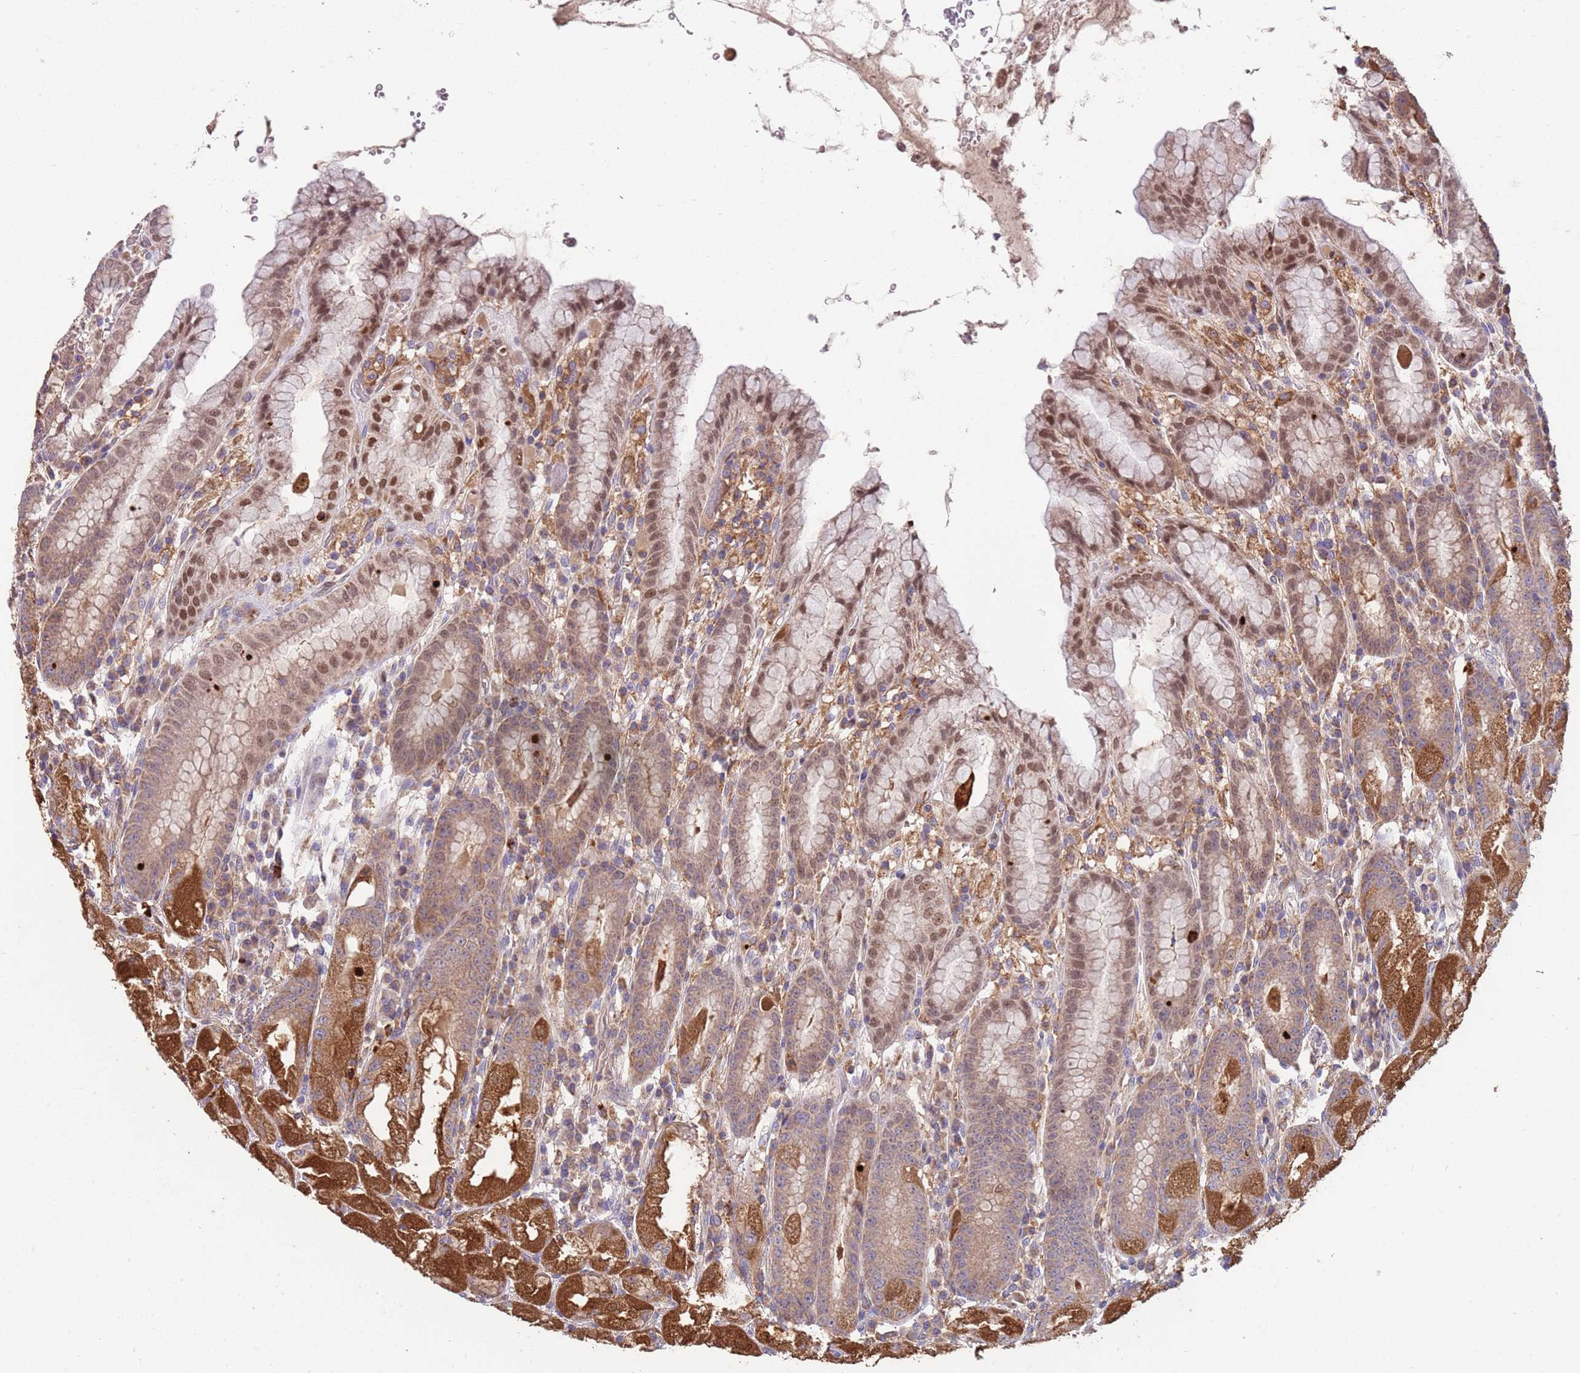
{"staining": {"intensity": "moderate", "quantity": ">75%", "location": "cytoplasmic/membranous,nuclear"}, "tissue": "stomach", "cell_type": "Glandular cells", "image_type": "normal", "snomed": [{"axis": "morphology", "description": "Normal tissue, NOS"}, {"axis": "topography", "description": "Stomach, upper"}], "caption": "Protein positivity by IHC exhibits moderate cytoplasmic/membranous,nuclear expression in about >75% of glandular cells in unremarkable stomach. (DAB IHC, brown staining for protein, blue staining for nuclei).", "gene": "DDT", "patient": {"sex": "male", "age": 52}}